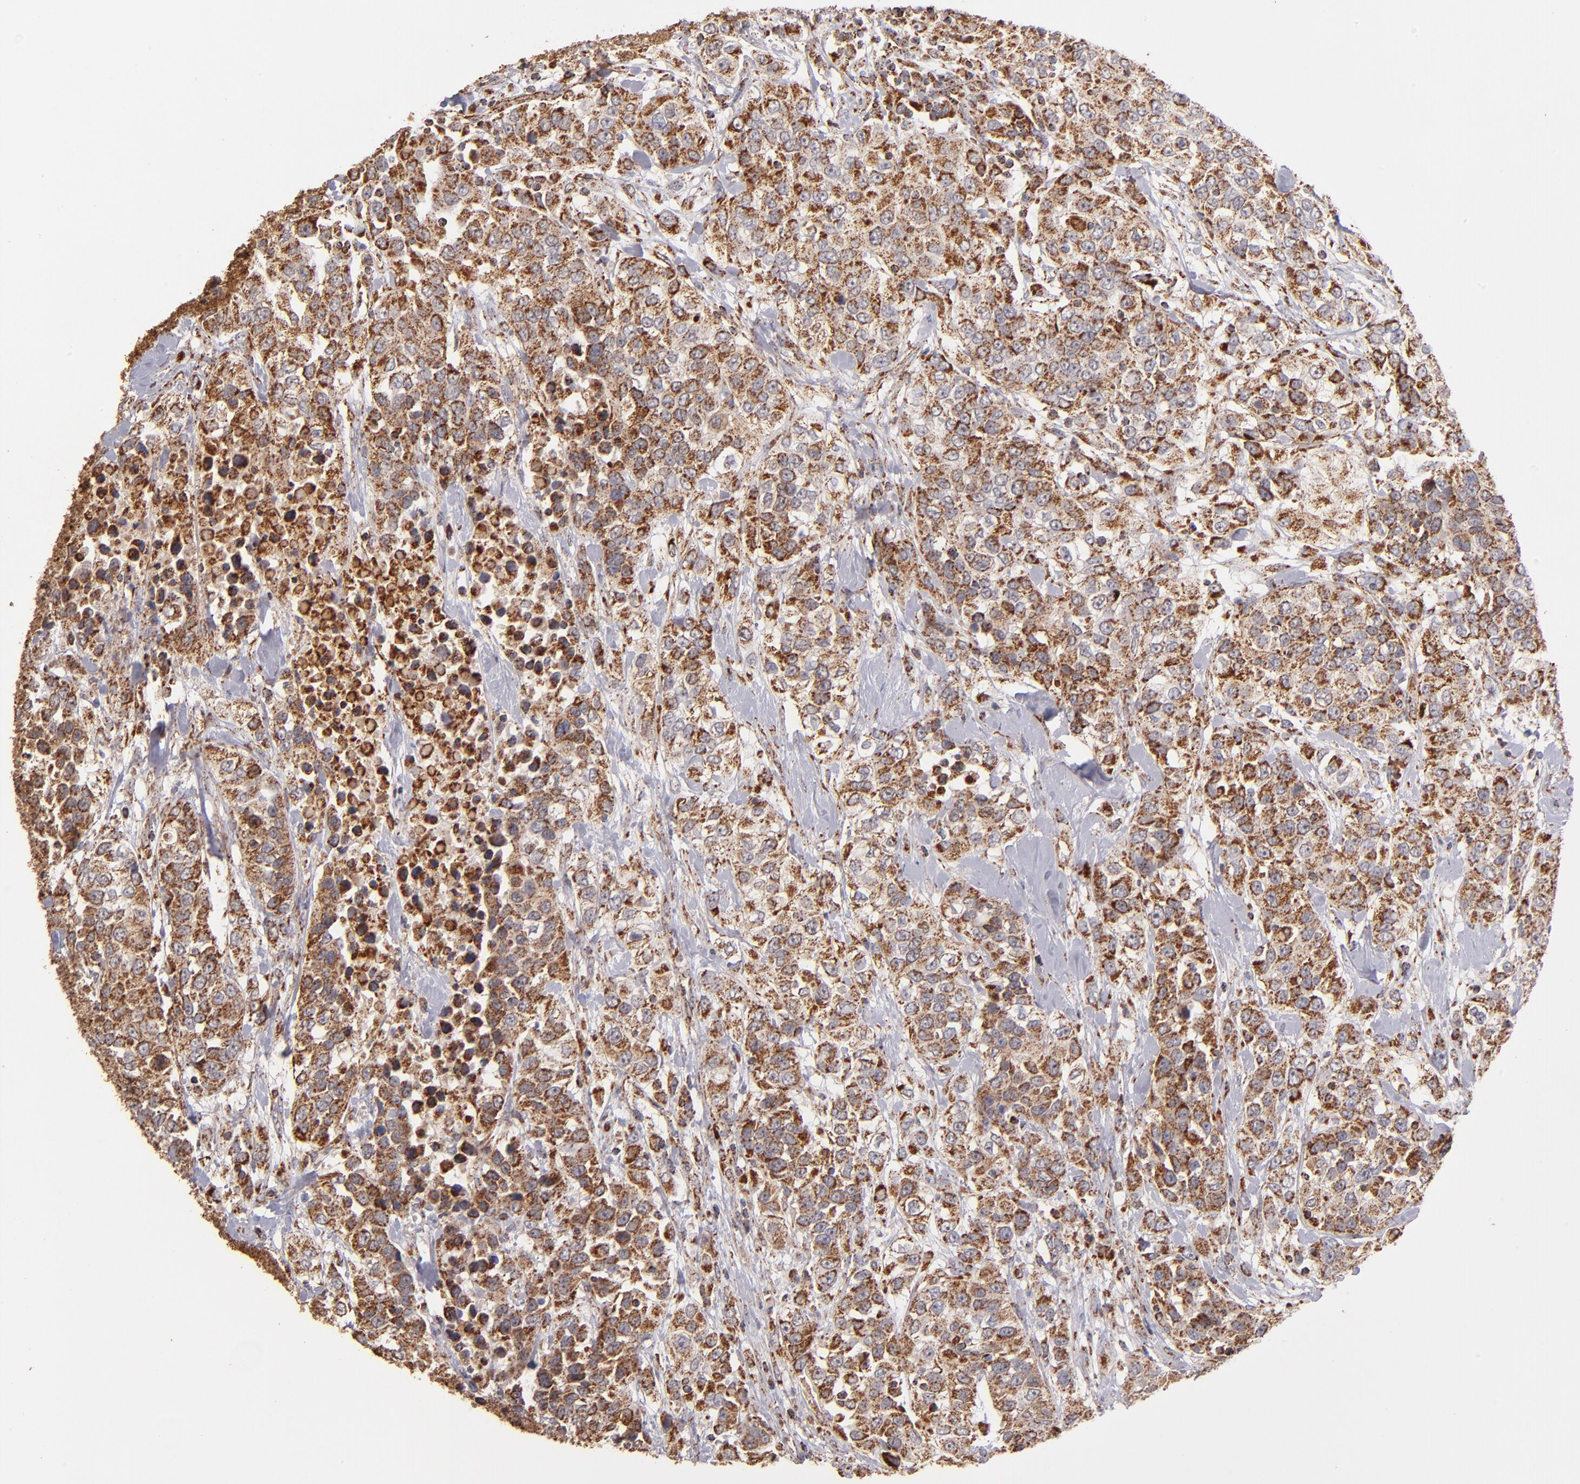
{"staining": {"intensity": "moderate", "quantity": "25%-75%", "location": "cytoplasmic/membranous"}, "tissue": "urothelial cancer", "cell_type": "Tumor cells", "image_type": "cancer", "snomed": [{"axis": "morphology", "description": "Urothelial carcinoma, High grade"}, {"axis": "topography", "description": "Urinary bladder"}], "caption": "An immunohistochemistry (IHC) image of tumor tissue is shown. Protein staining in brown labels moderate cytoplasmic/membranous positivity in urothelial cancer within tumor cells.", "gene": "DLST", "patient": {"sex": "female", "age": 80}}